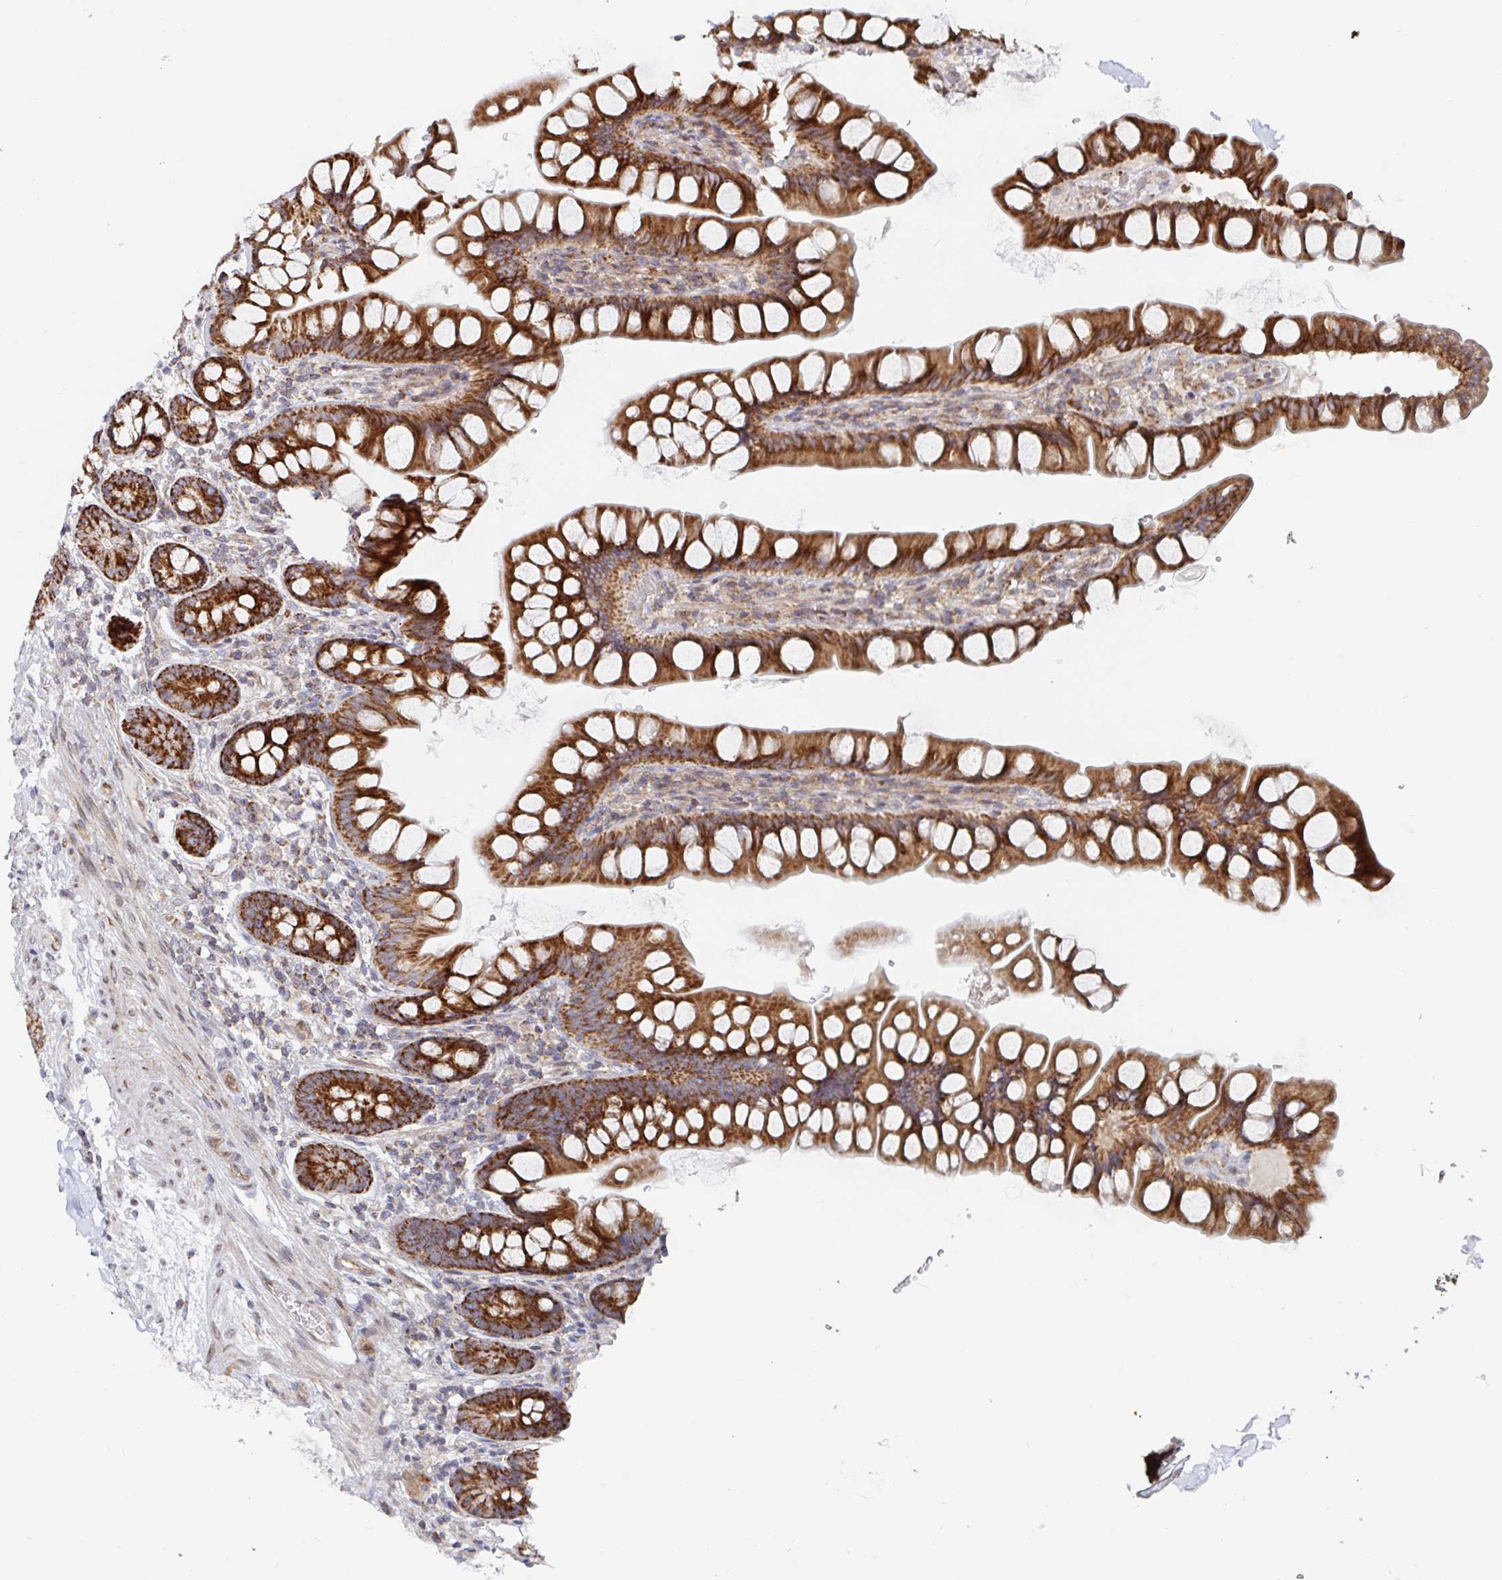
{"staining": {"intensity": "strong", "quantity": ">75%", "location": "cytoplasmic/membranous"}, "tissue": "small intestine", "cell_type": "Glandular cells", "image_type": "normal", "snomed": [{"axis": "morphology", "description": "Normal tissue, NOS"}, {"axis": "topography", "description": "Small intestine"}], "caption": "Small intestine stained with DAB (3,3'-diaminobenzidine) immunohistochemistry (IHC) demonstrates high levels of strong cytoplasmic/membranous positivity in about >75% of glandular cells.", "gene": "STARD8", "patient": {"sex": "male", "age": 70}}